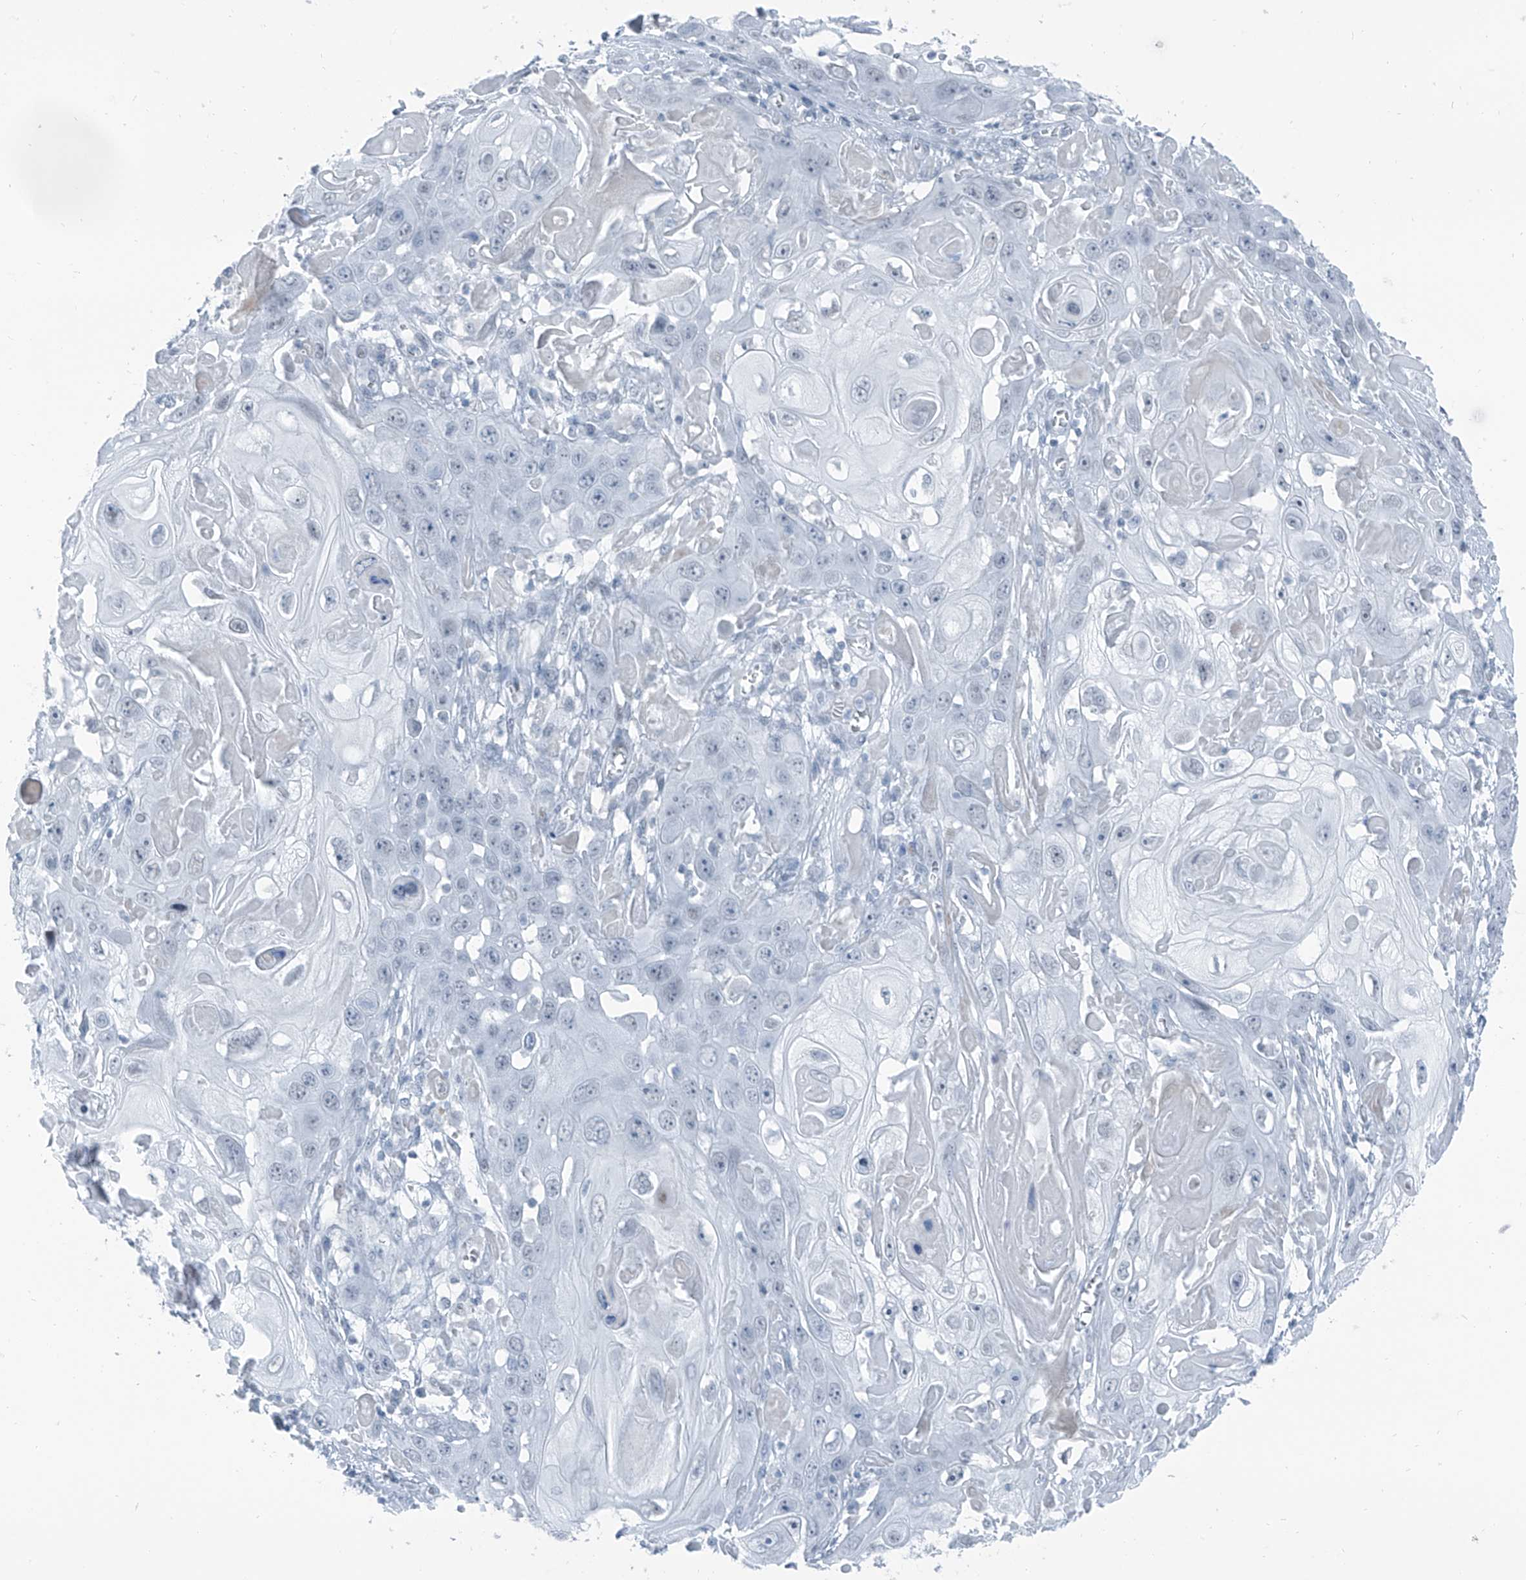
{"staining": {"intensity": "negative", "quantity": "none", "location": "none"}, "tissue": "skin cancer", "cell_type": "Tumor cells", "image_type": "cancer", "snomed": [{"axis": "morphology", "description": "Squamous cell carcinoma, NOS"}, {"axis": "topography", "description": "Skin"}], "caption": "An immunohistochemistry (IHC) histopathology image of skin squamous cell carcinoma is shown. There is no staining in tumor cells of skin squamous cell carcinoma. (DAB (3,3'-diaminobenzidine) immunohistochemistry, high magnification).", "gene": "RGN", "patient": {"sex": "male", "age": 55}}